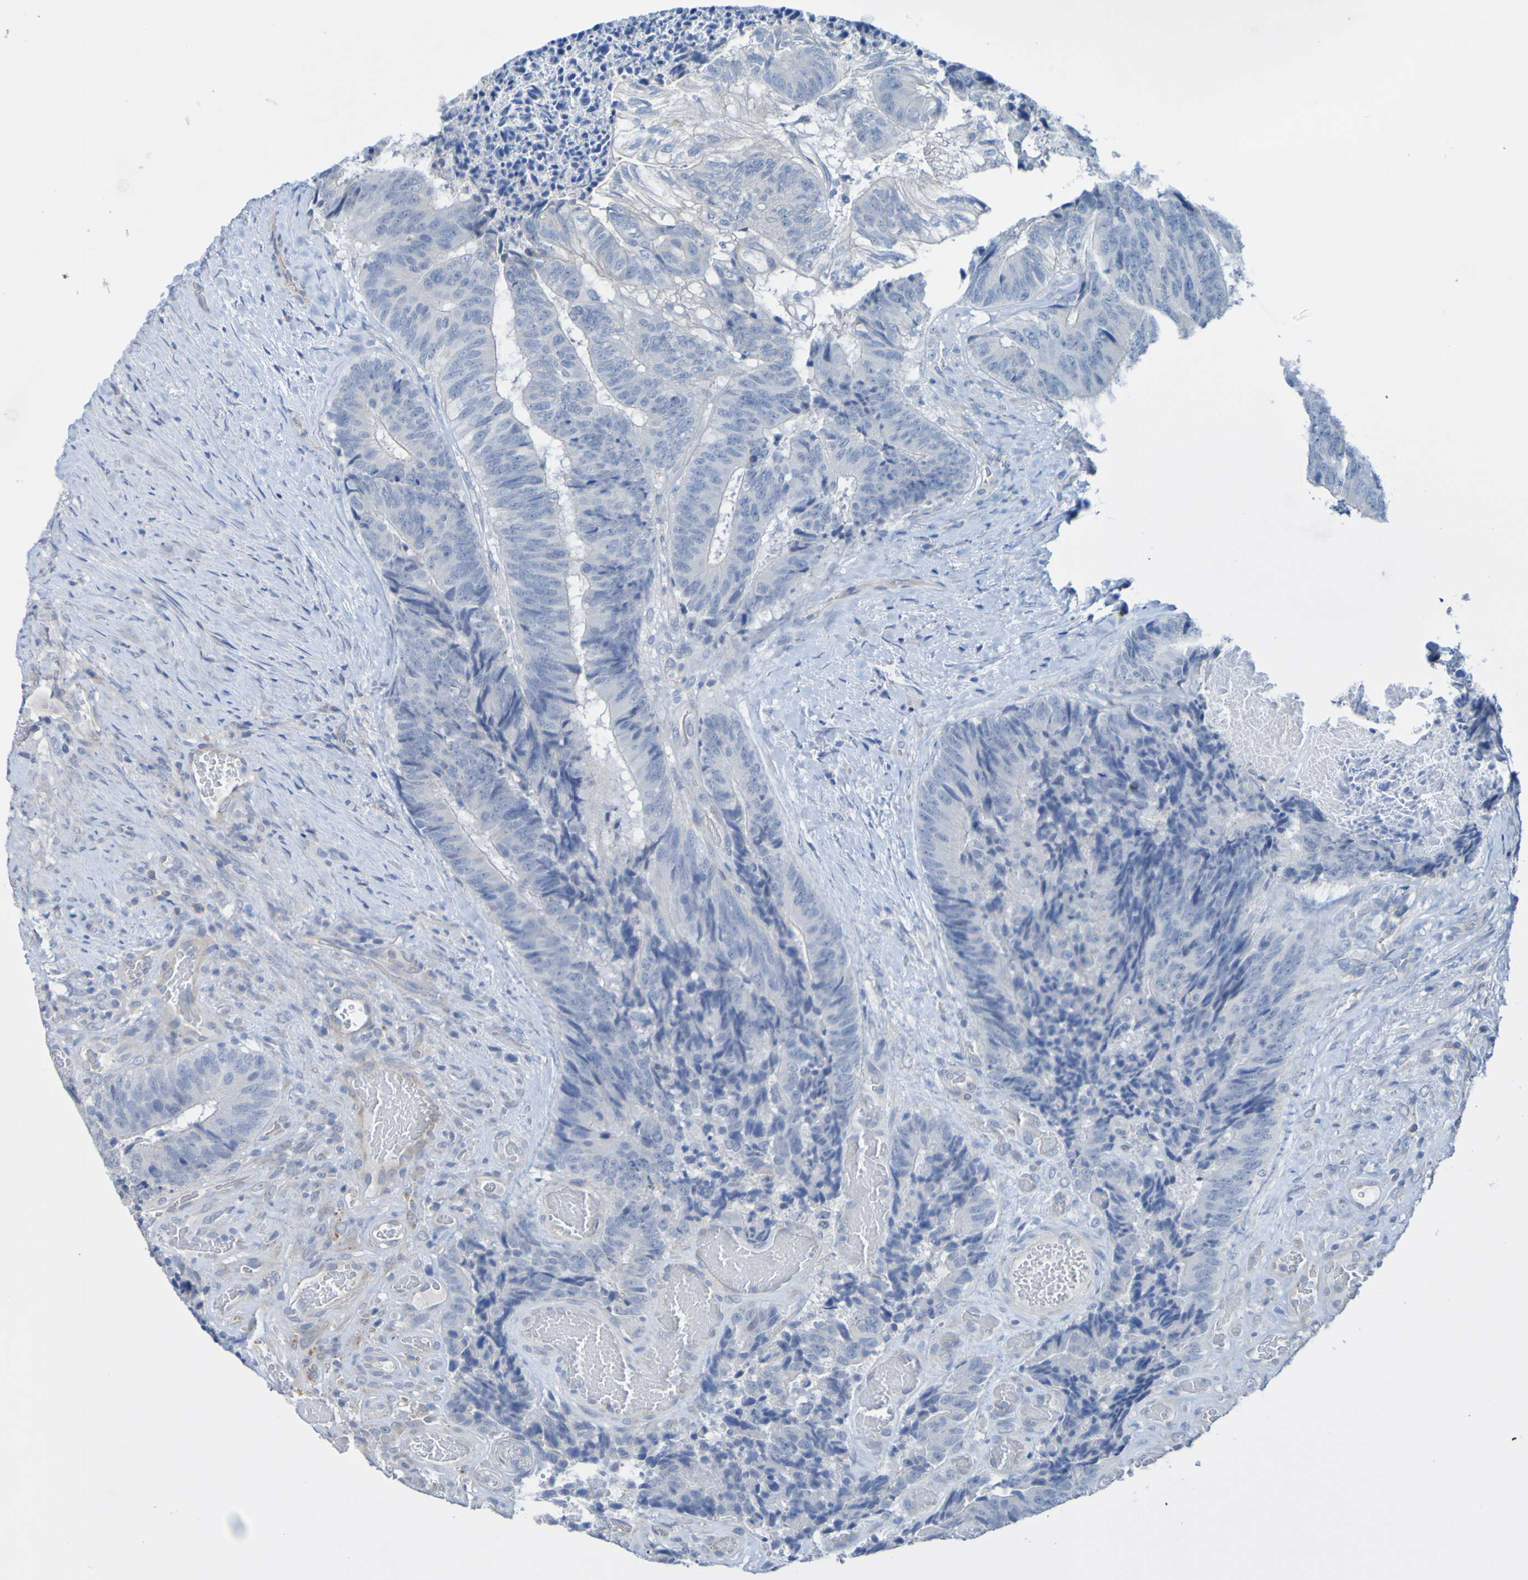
{"staining": {"intensity": "negative", "quantity": "none", "location": "none"}, "tissue": "colorectal cancer", "cell_type": "Tumor cells", "image_type": "cancer", "snomed": [{"axis": "morphology", "description": "Adenocarcinoma, NOS"}, {"axis": "topography", "description": "Rectum"}], "caption": "IHC of adenocarcinoma (colorectal) displays no staining in tumor cells. The staining is performed using DAB (3,3'-diaminobenzidine) brown chromogen with nuclei counter-stained in using hematoxylin.", "gene": "ACMSD", "patient": {"sex": "male", "age": 72}}